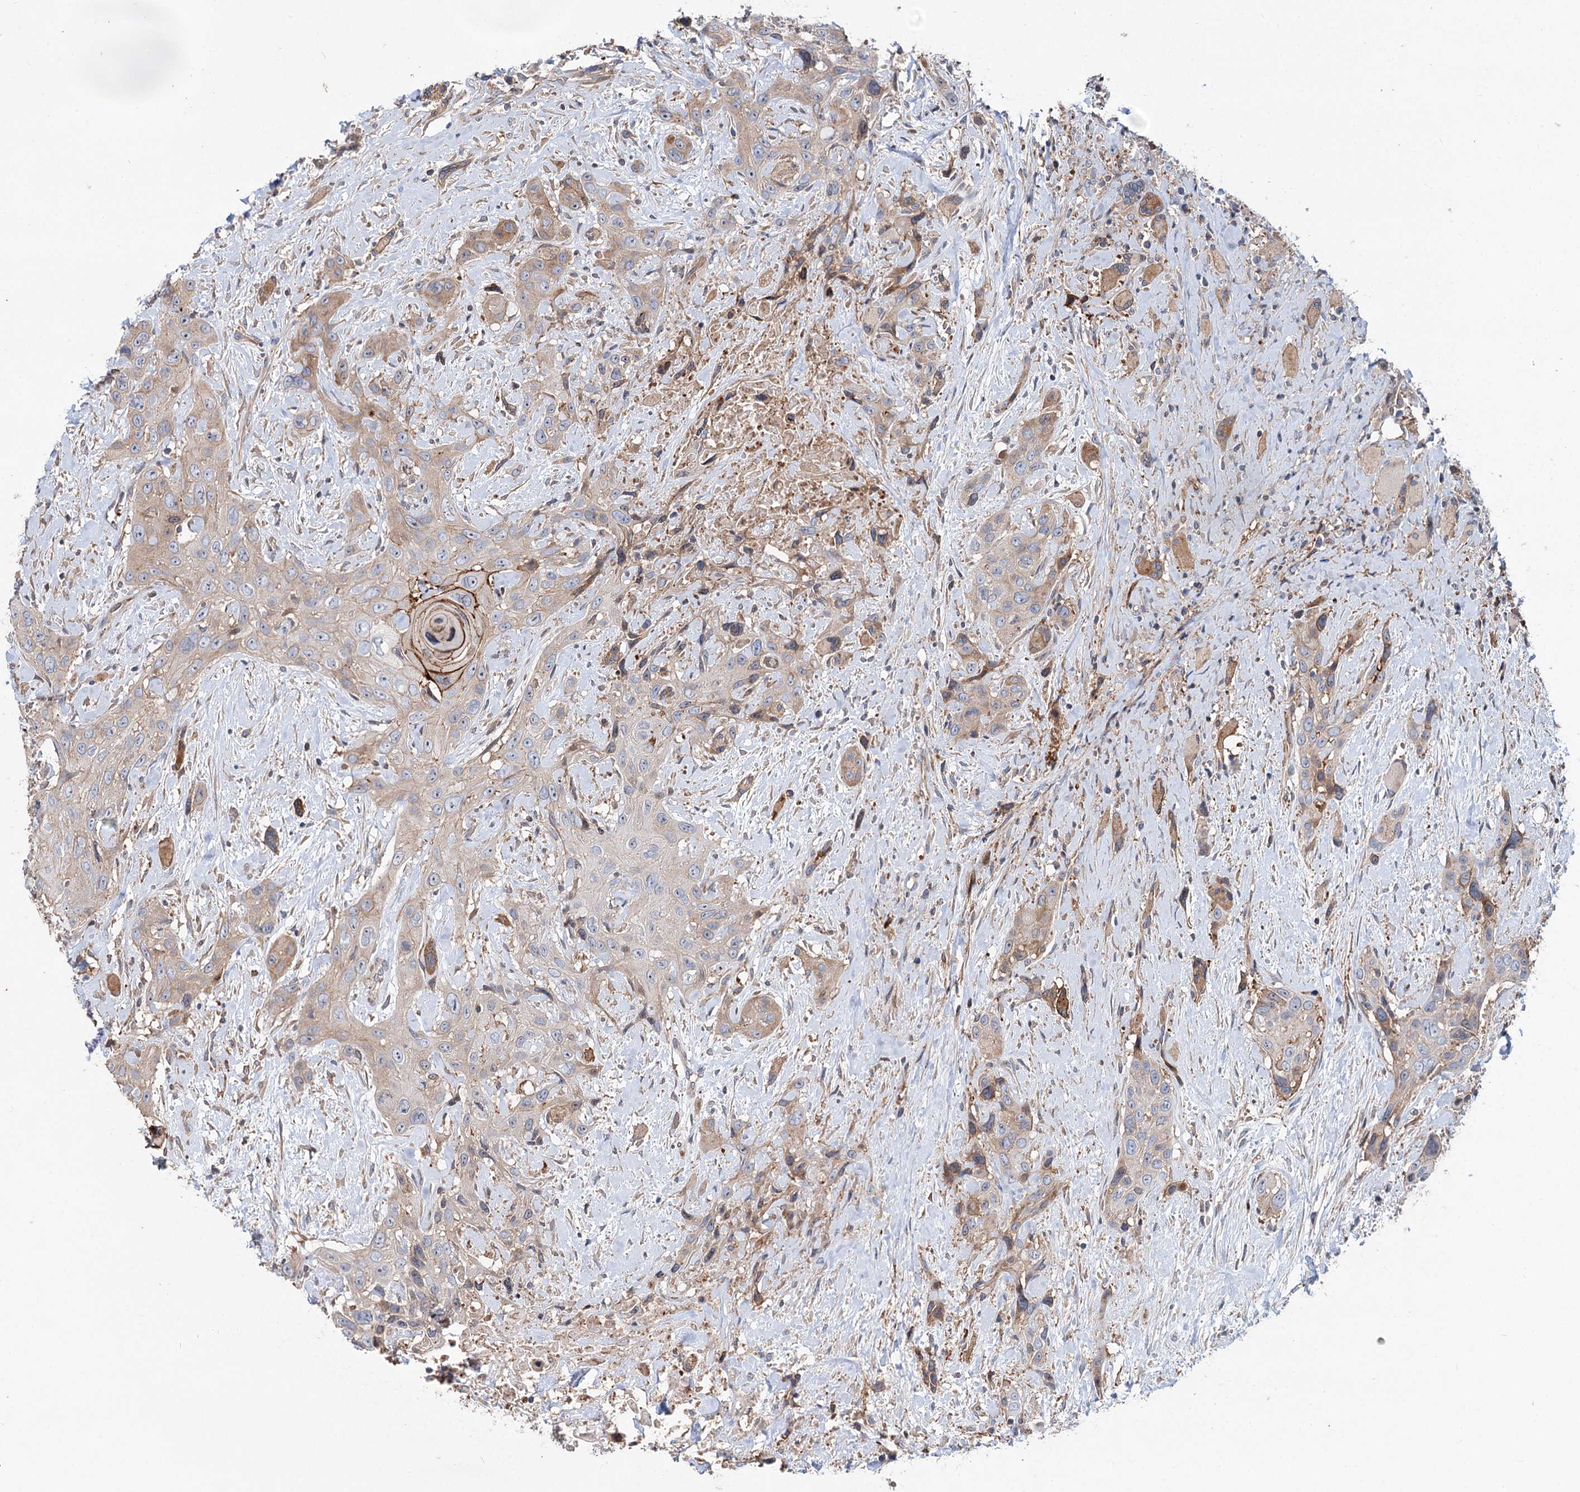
{"staining": {"intensity": "weak", "quantity": ">75%", "location": "cytoplasmic/membranous"}, "tissue": "head and neck cancer", "cell_type": "Tumor cells", "image_type": "cancer", "snomed": [{"axis": "morphology", "description": "Squamous cell carcinoma, NOS"}, {"axis": "topography", "description": "Head-Neck"}], "caption": "Human head and neck cancer stained for a protein (brown) shows weak cytoplasmic/membranous positive expression in about >75% of tumor cells.", "gene": "PTDSS2", "patient": {"sex": "male", "age": 81}}